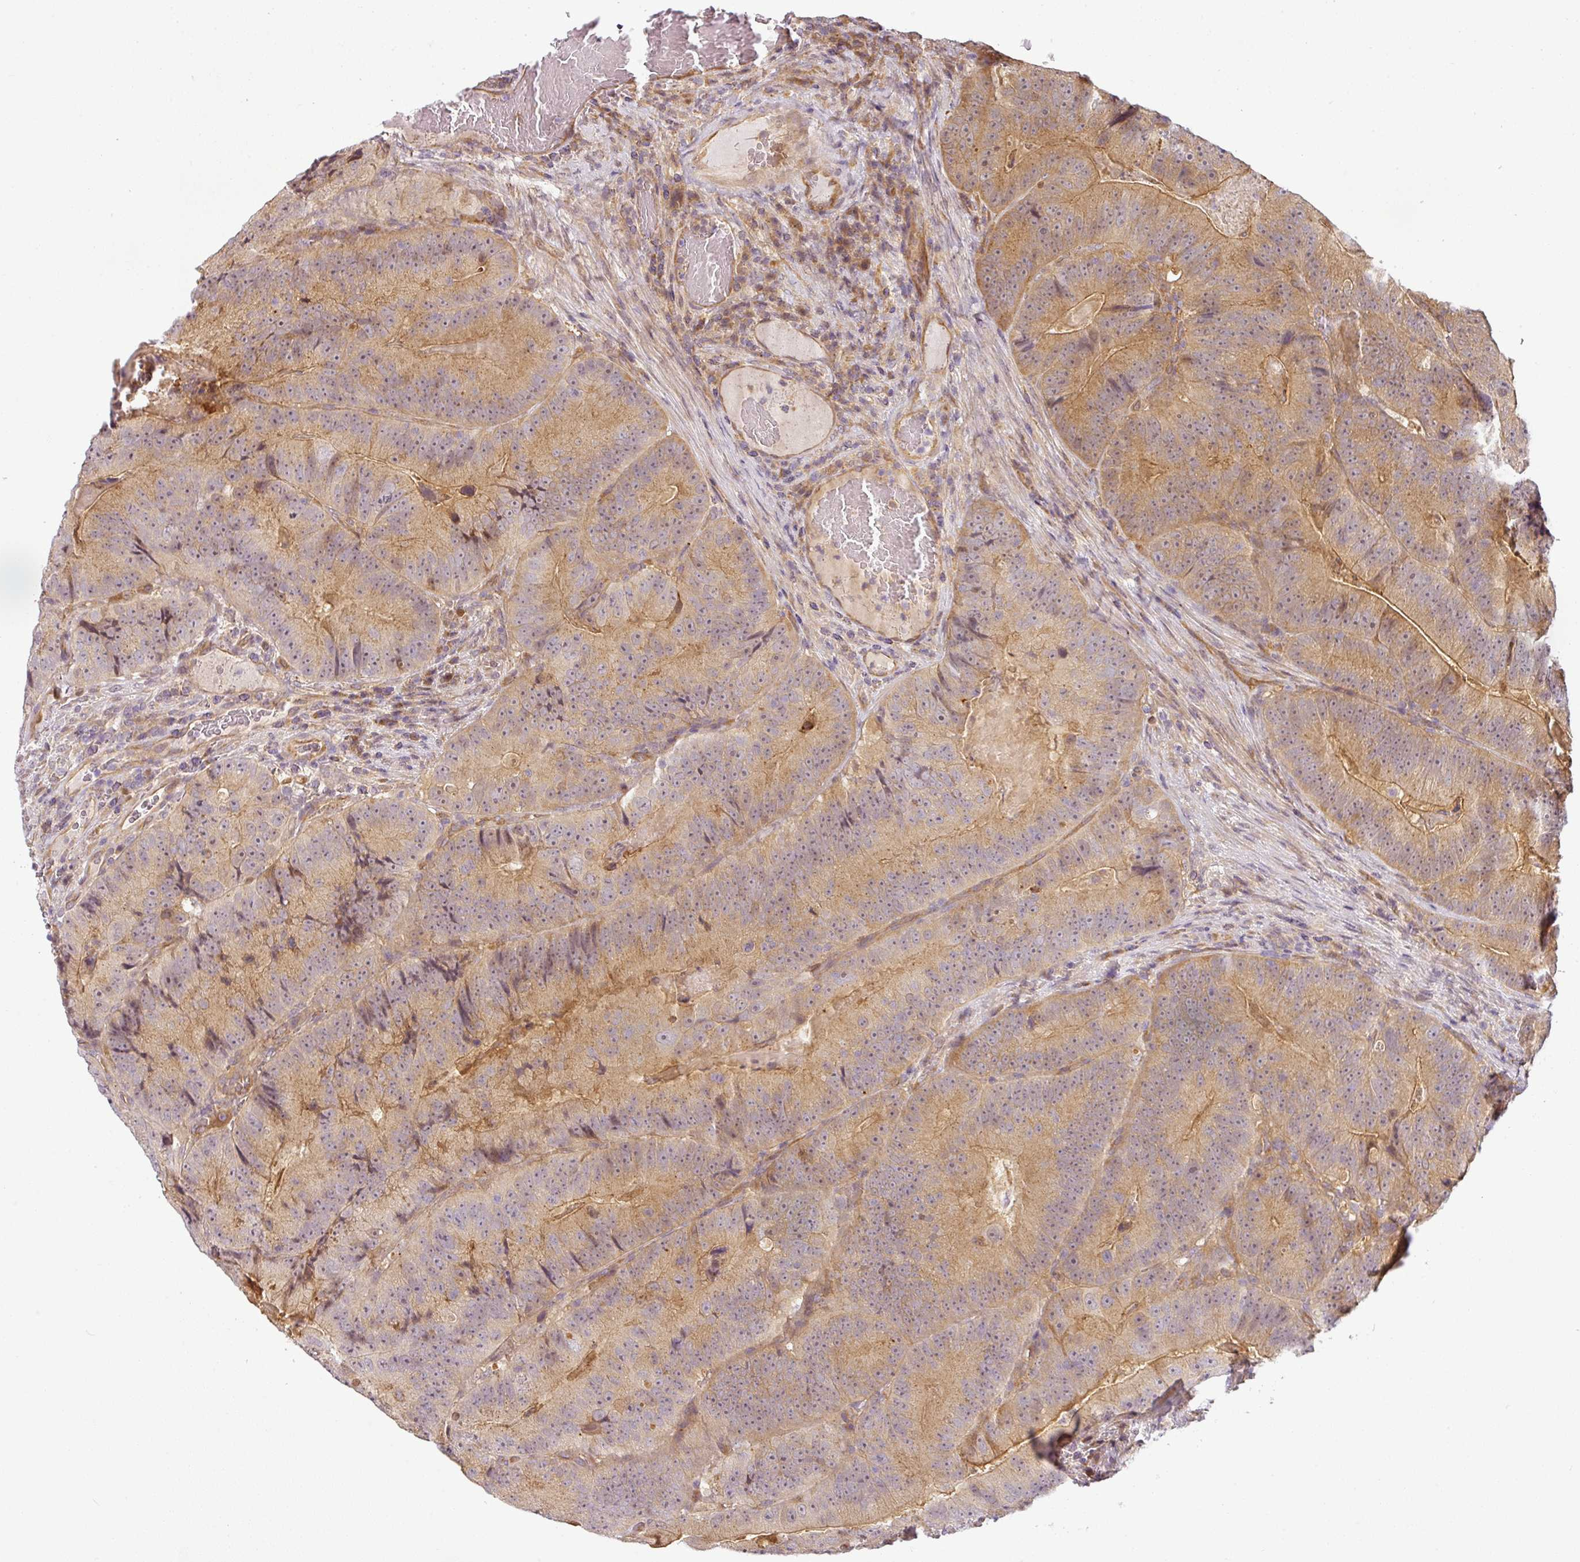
{"staining": {"intensity": "weak", "quantity": "25%-75%", "location": "cytoplasmic/membranous"}, "tissue": "colorectal cancer", "cell_type": "Tumor cells", "image_type": "cancer", "snomed": [{"axis": "morphology", "description": "Adenocarcinoma, NOS"}, {"axis": "topography", "description": "Colon"}], "caption": "Protein analysis of colorectal cancer (adenocarcinoma) tissue shows weak cytoplasmic/membranous positivity in about 25%-75% of tumor cells.", "gene": "ANKRD18A", "patient": {"sex": "female", "age": 86}}